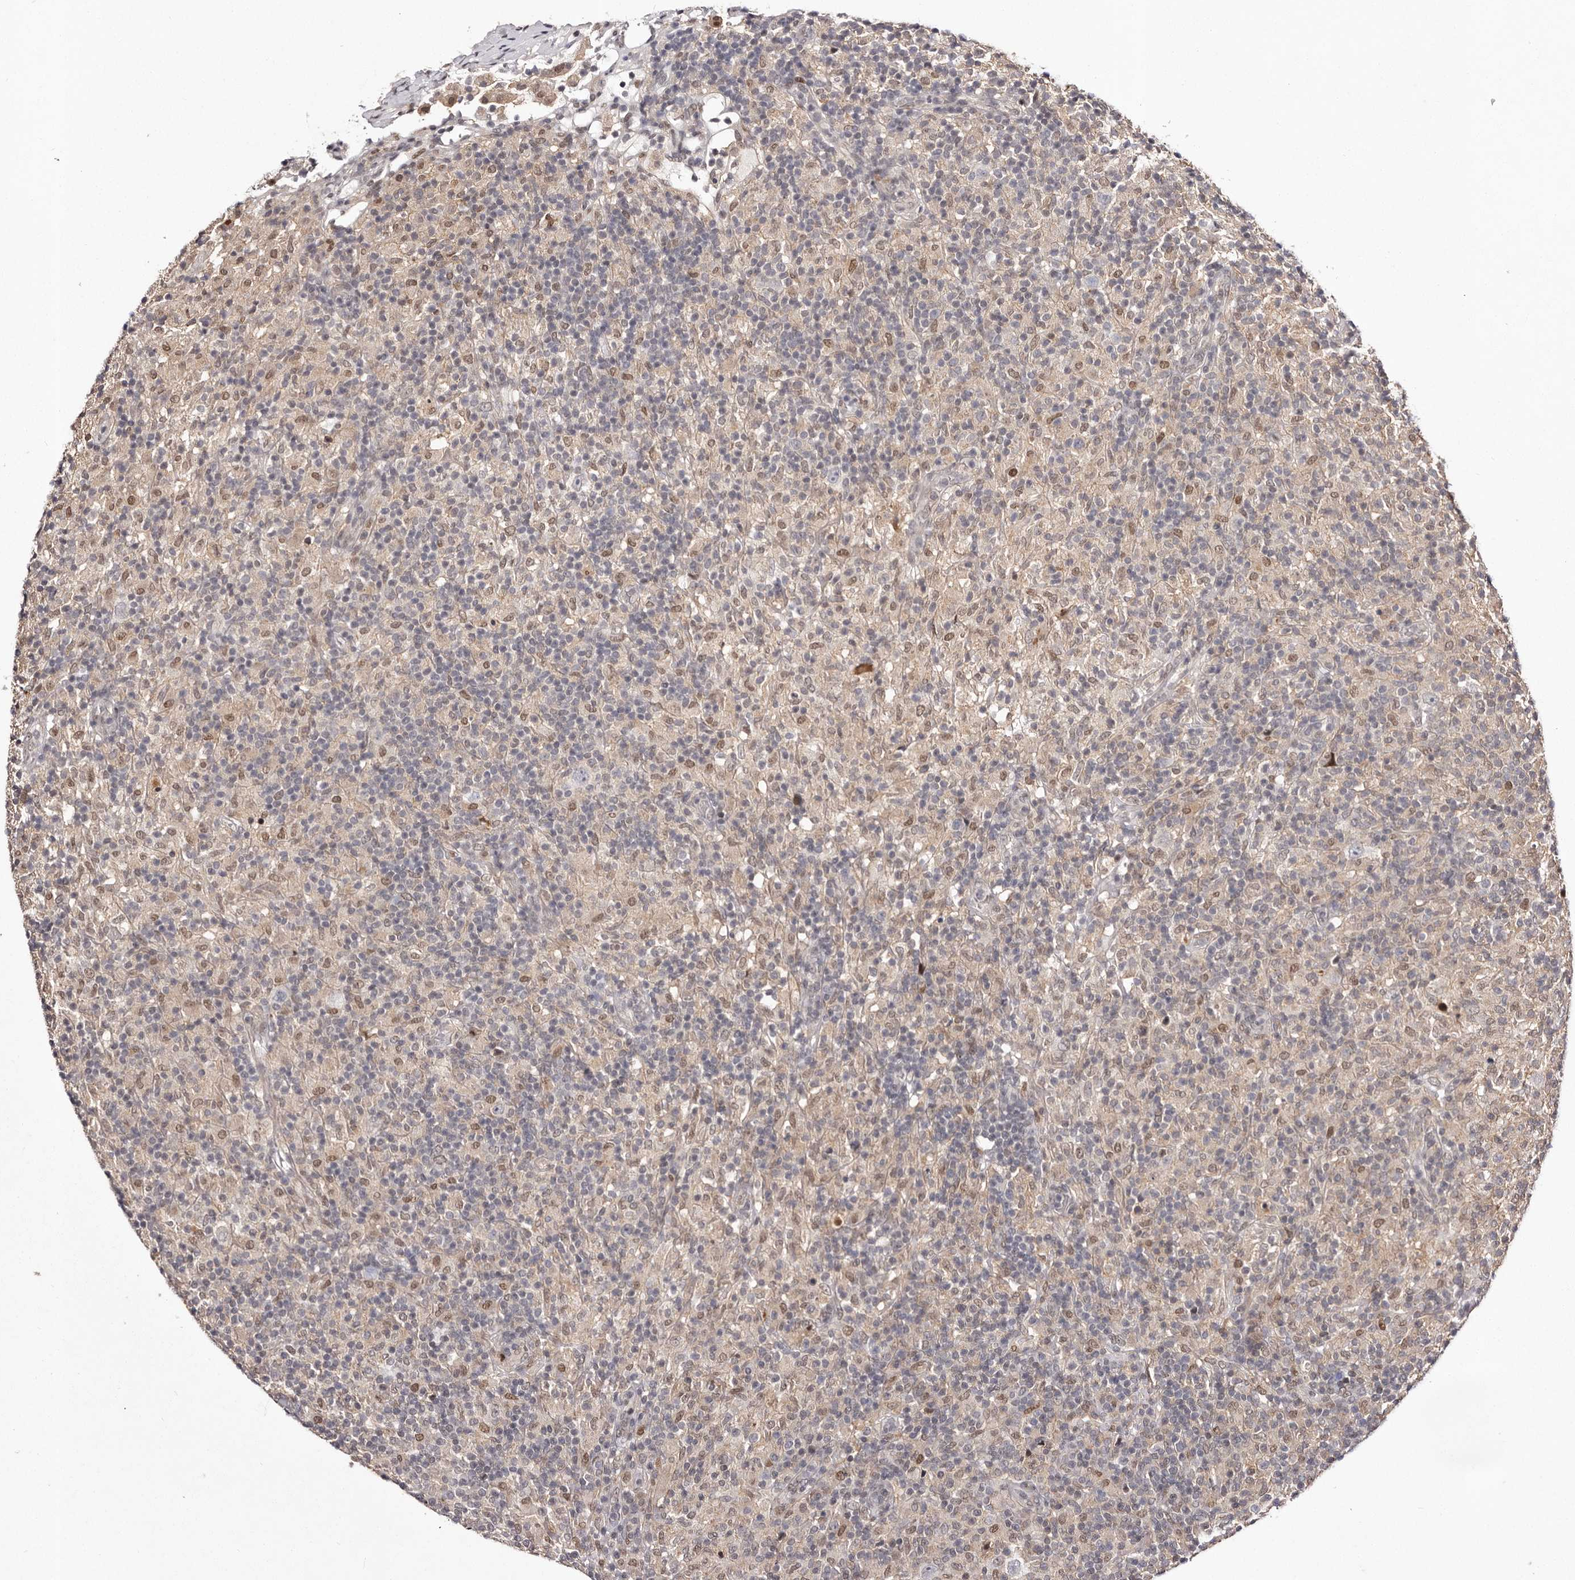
{"staining": {"intensity": "negative", "quantity": "none", "location": "none"}, "tissue": "lymphoma", "cell_type": "Tumor cells", "image_type": "cancer", "snomed": [{"axis": "morphology", "description": "Hodgkin's disease, NOS"}, {"axis": "topography", "description": "Lymph node"}], "caption": "Hodgkin's disease was stained to show a protein in brown. There is no significant positivity in tumor cells.", "gene": "FBXO5", "patient": {"sex": "male", "age": 70}}